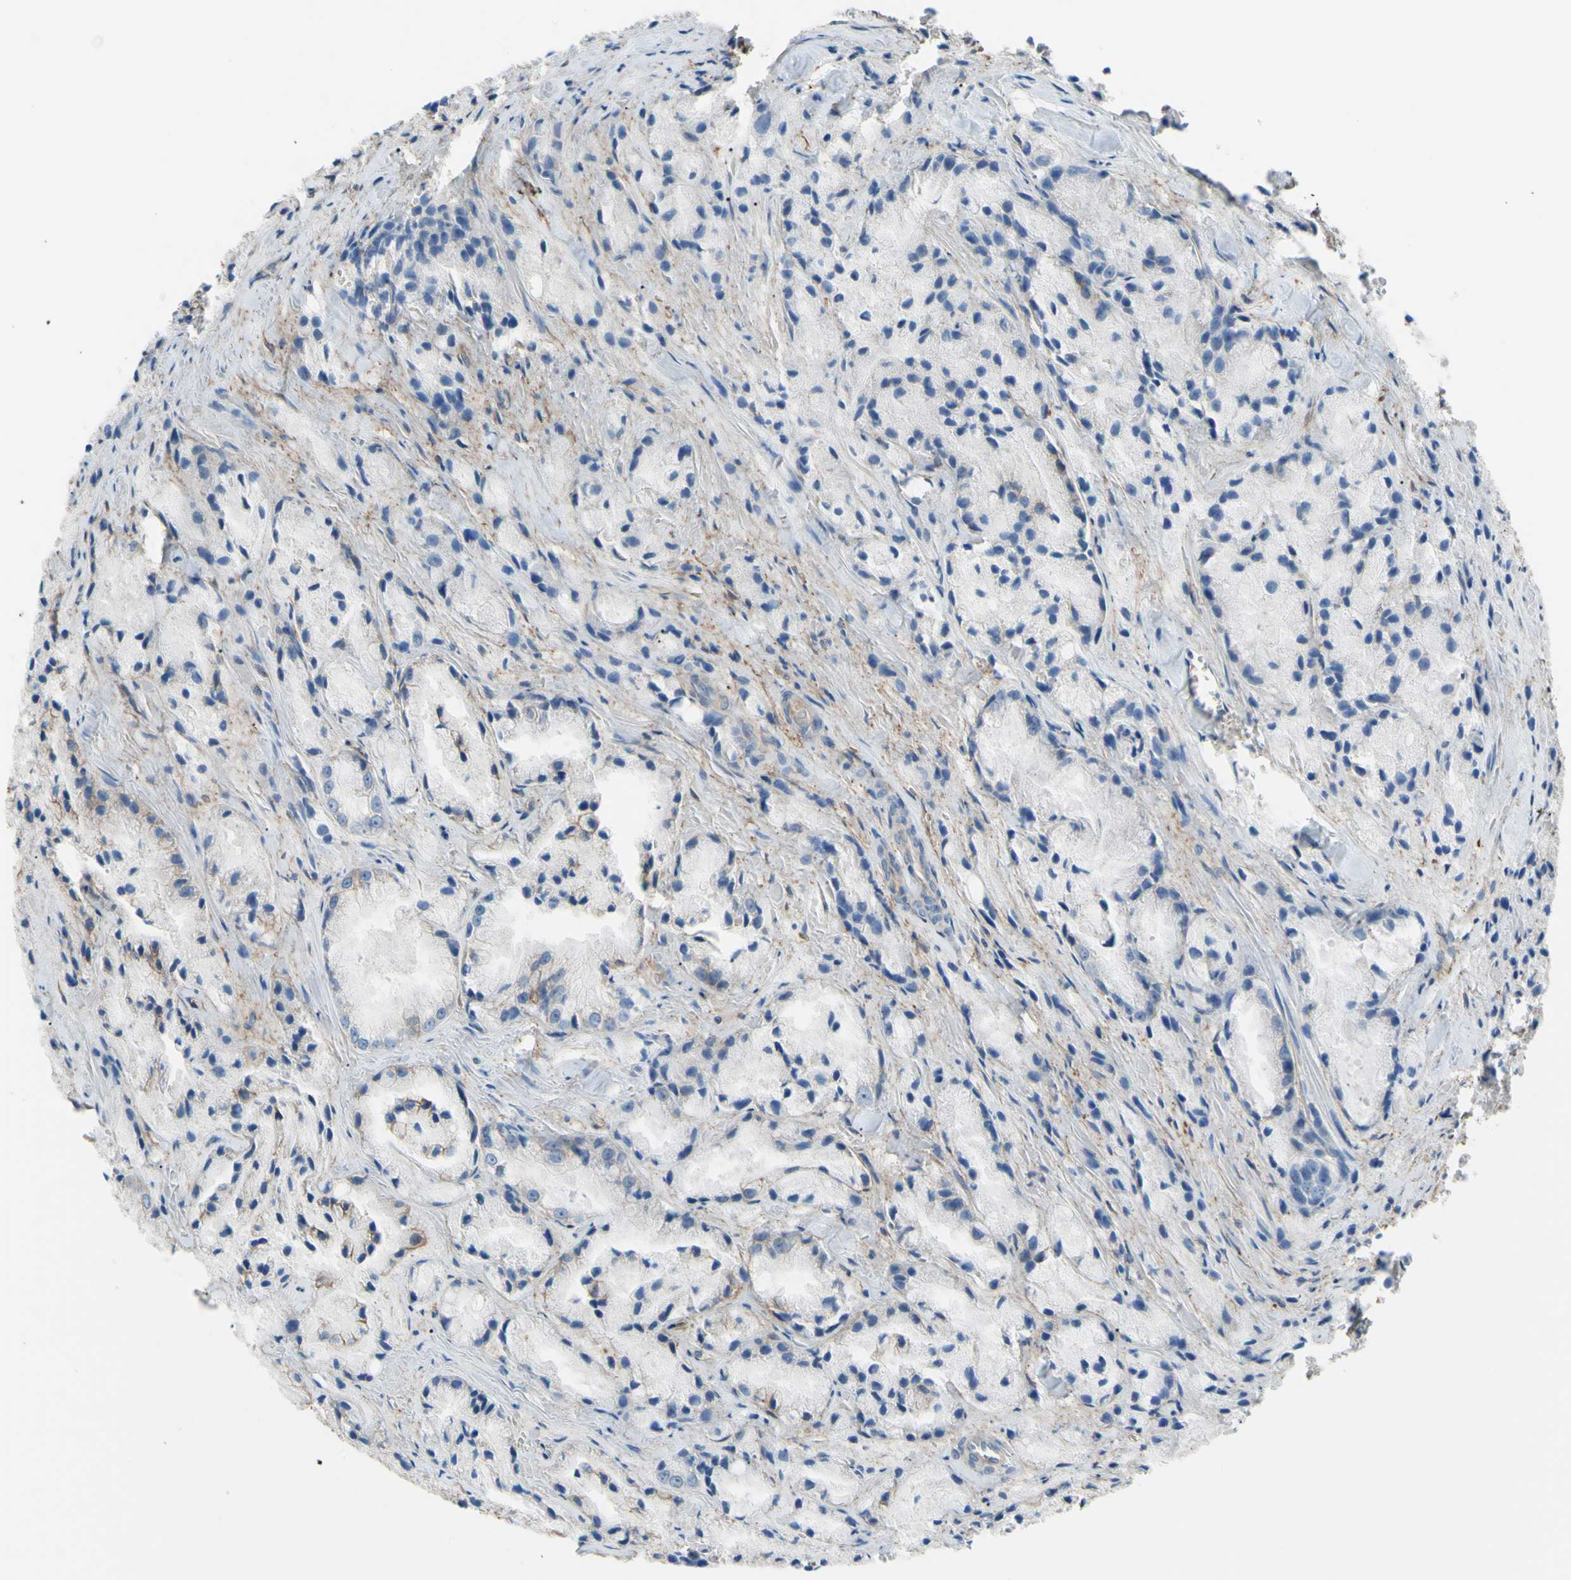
{"staining": {"intensity": "weak", "quantity": "25%-75%", "location": "cytoplasmic/membranous"}, "tissue": "prostate cancer", "cell_type": "Tumor cells", "image_type": "cancer", "snomed": [{"axis": "morphology", "description": "Adenocarcinoma, Low grade"}, {"axis": "topography", "description": "Prostate"}], "caption": "Protein expression analysis of low-grade adenocarcinoma (prostate) shows weak cytoplasmic/membranous staining in about 25%-75% of tumor cells.", "gene": "ADD1", "patient": {"sex": "male", "age": 64}}